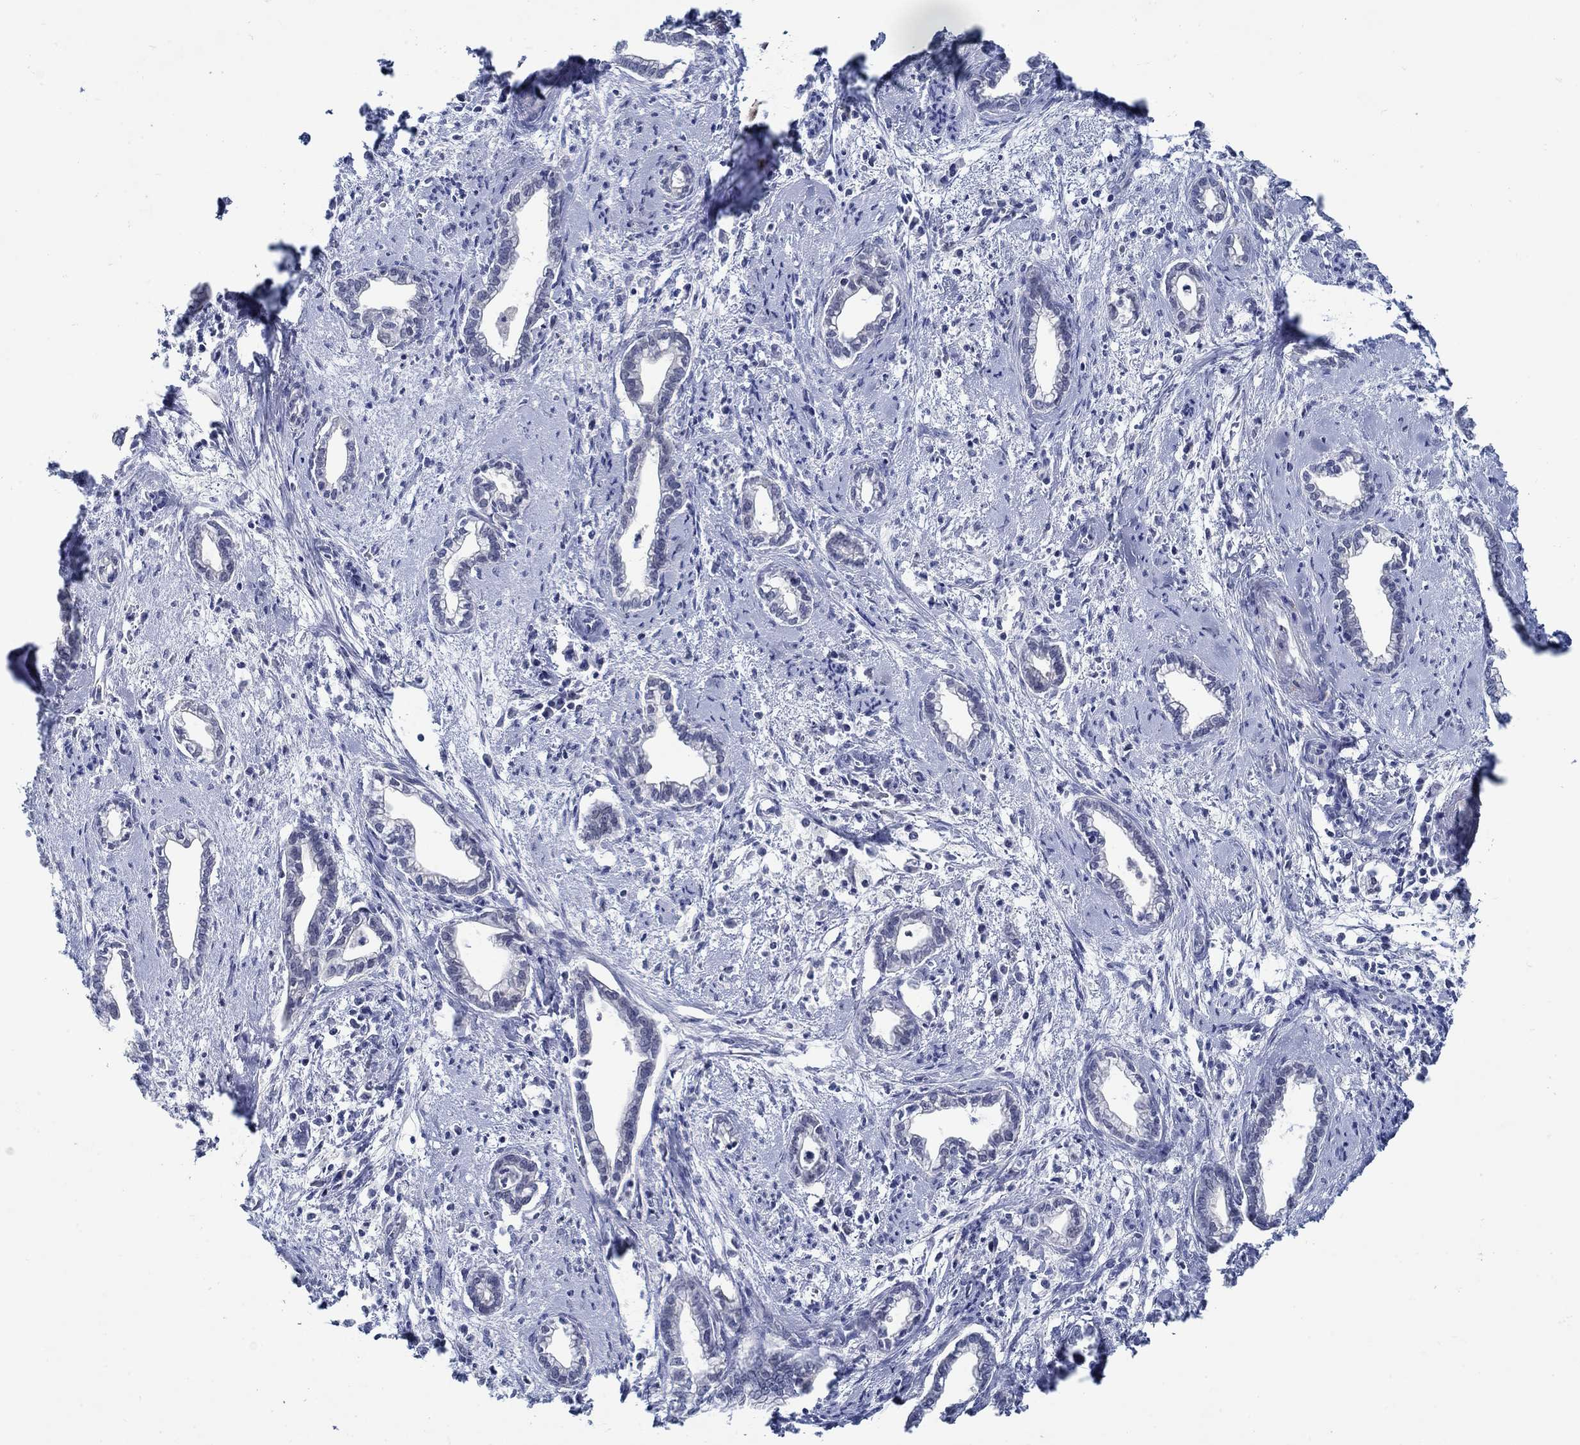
{"staining": {"intensity": "negative", "quantity": "none", "location": "none"}, "tissue": "cervical cancer", "cell_type": "Tumor cells", "image_type": "cancer", "snomed": [{"axis": "morphology", "description": "Adenocarcinoma, NOS"}, {"axis": "topography", "description": "Cervix"}], "caption": "An image of human cervical adenocarcinoma is negative for staining in tumor cells. (IHC, brightfield microscopy, high magnification).", "gene": "MC2R", "patient": {"sex": "female", "age": 62}}